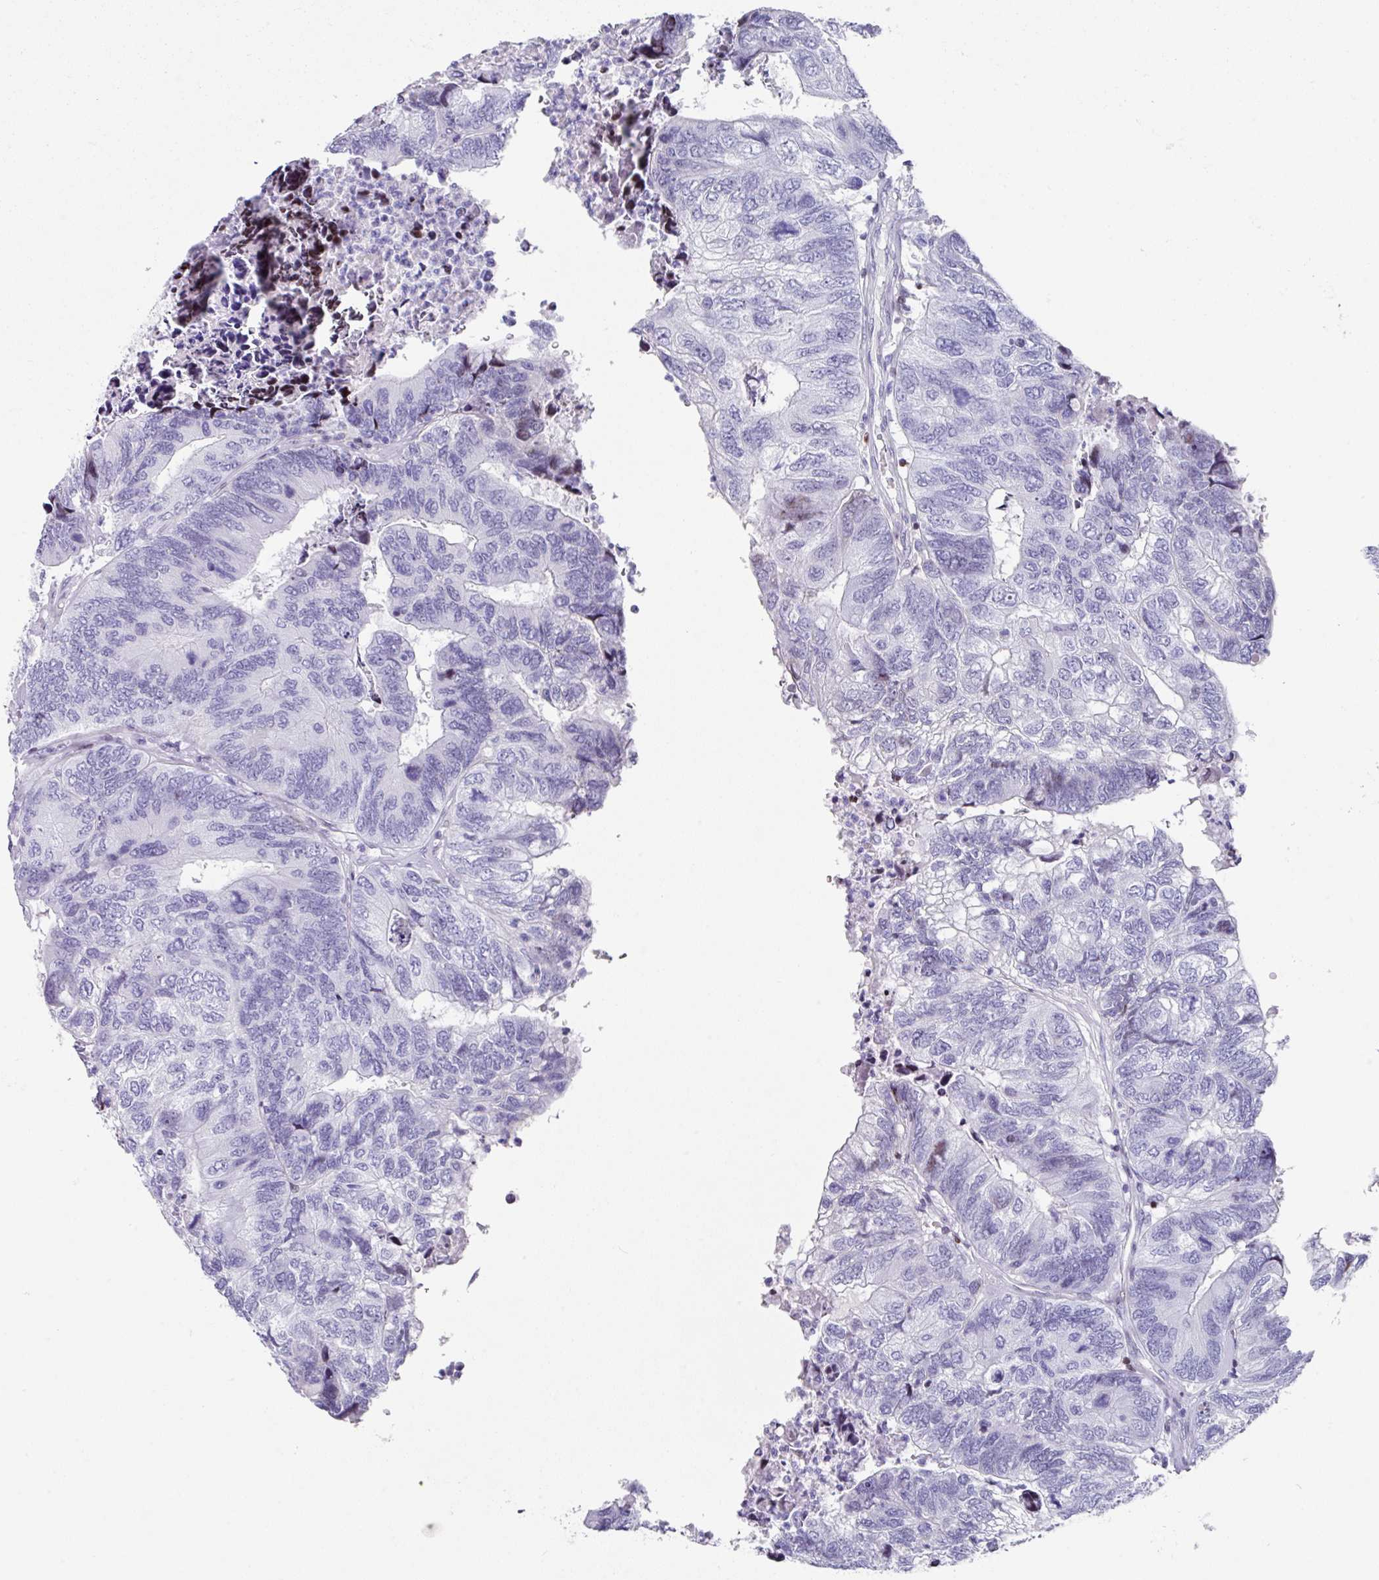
{"staining": {"intensity": "weak", "quantity": "<25%", "location": "nuclear"}, "tissue": "colorectal cancer", "cell_type": "Tumor cells", "image_type": "cancer", "snomed": [{"axis": "morphology", "description": "Adenocarcinoma, NOS"}, {"axis": "topography", "description": "Colon"}], "caption": "Protein analysis of colorectal cancer (adenocarcinoma) reveals no significant positivity in tumor cells. Brightfield microscopy of IHC stained with DAB (3,3'-diaminobenzidine) (brown) and hematoxylin (blue), captured at high magnification.", "gene": "TCF3", "patient": {"sex": "female", "age": 67}}